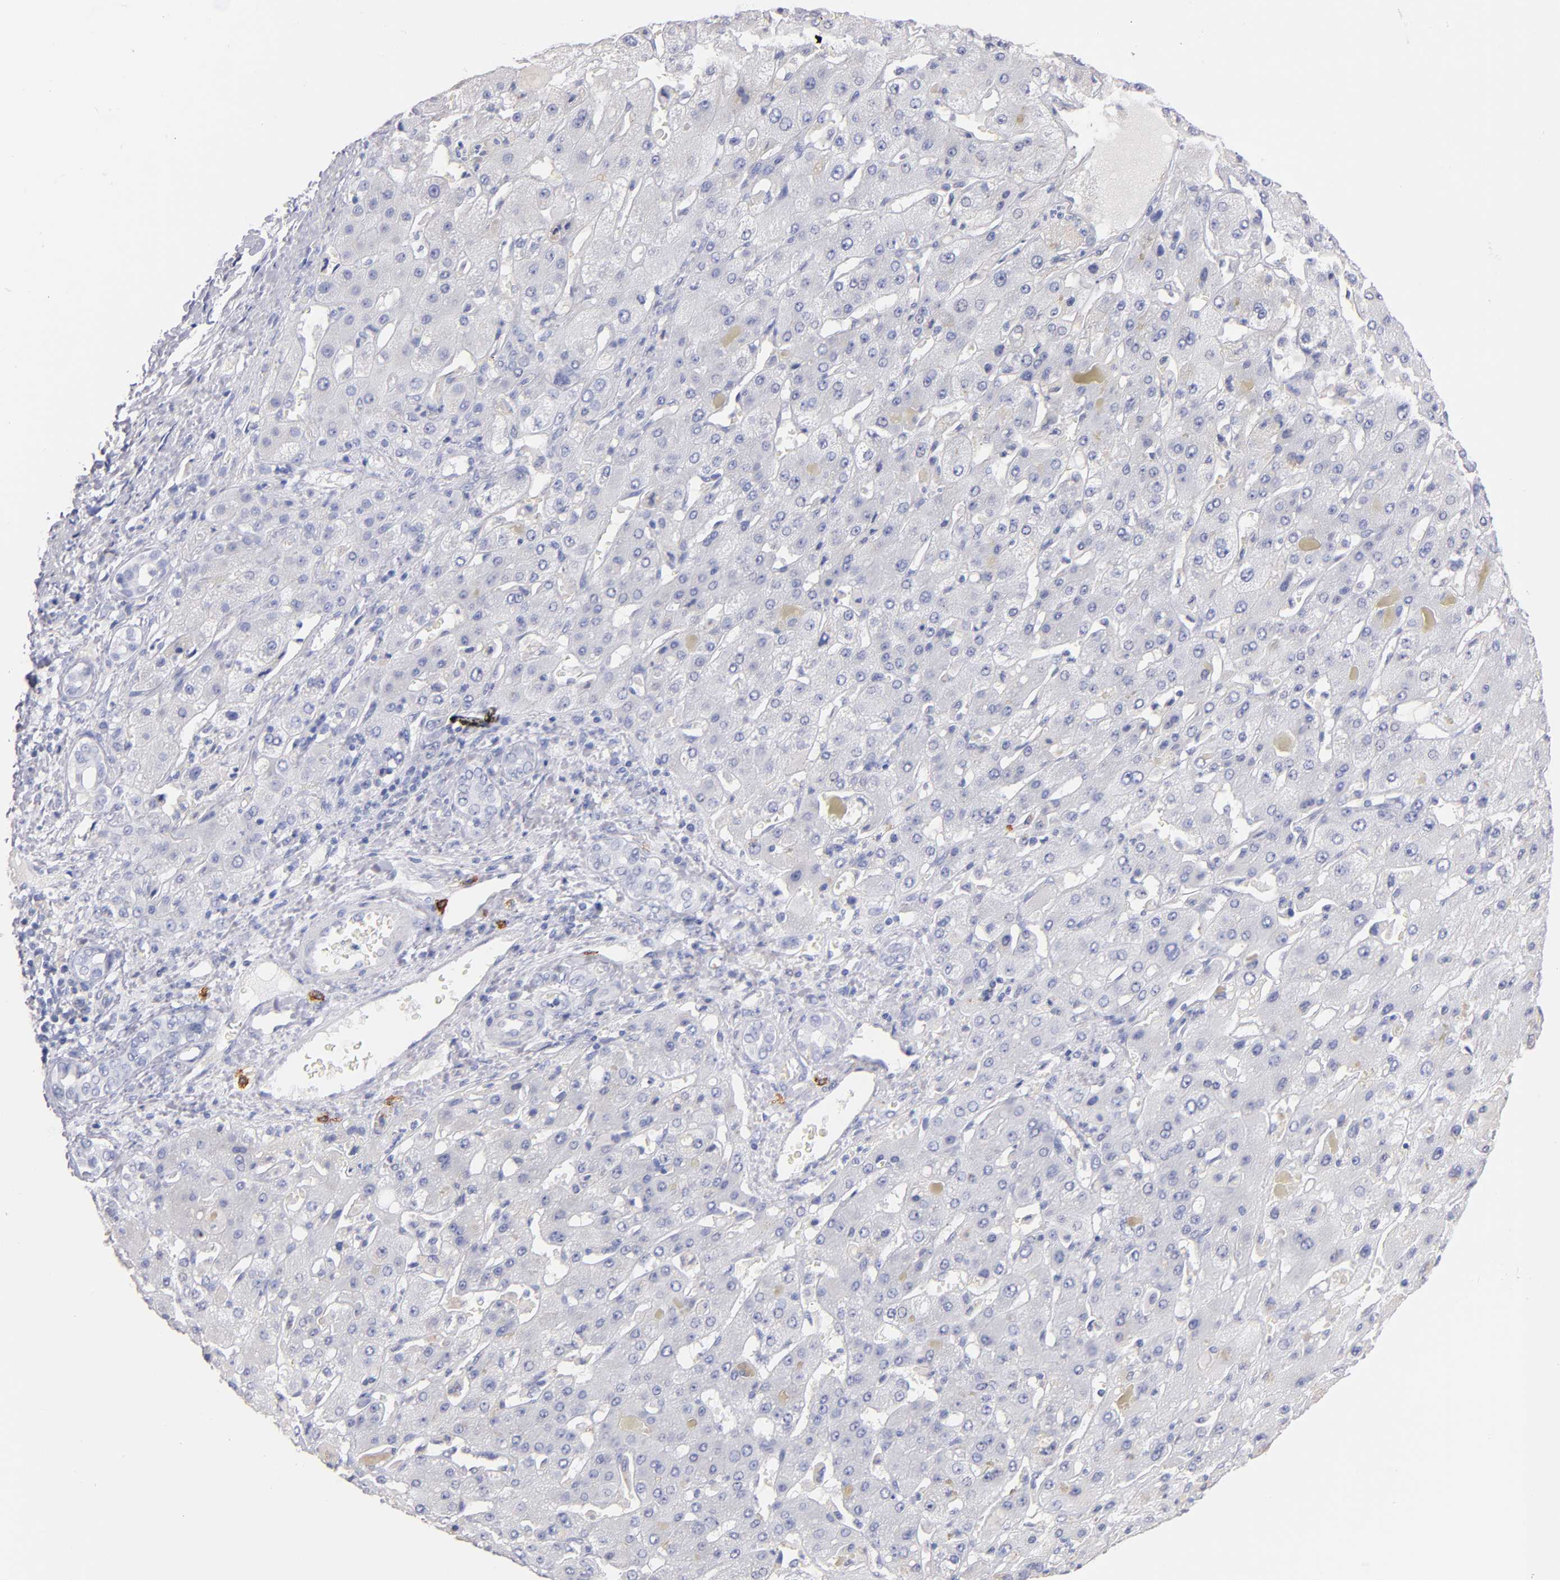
{"staining": {"intensity": "negative", "quantity": "none", "location": "none"}, "tissue": "liver cancer", "cell_type": "Tumor cells", "image_type": "cancer", "snomed": [{"axis": "morphology", "description": "Cholangiocarcinoma"}, {"axis": "topography", "description": "Liver"}], "caption": "High magnification brightfield microscopy of liver cancer stained with DAB (brown) and counterstained with hematoxylin (blue): tumor cells show no significant positivity. (DAB (3,3'-diaminobenzidine) IHC, high magnification).", "gene": "KIT", "patient": {"sex": "female", "age": 52}}